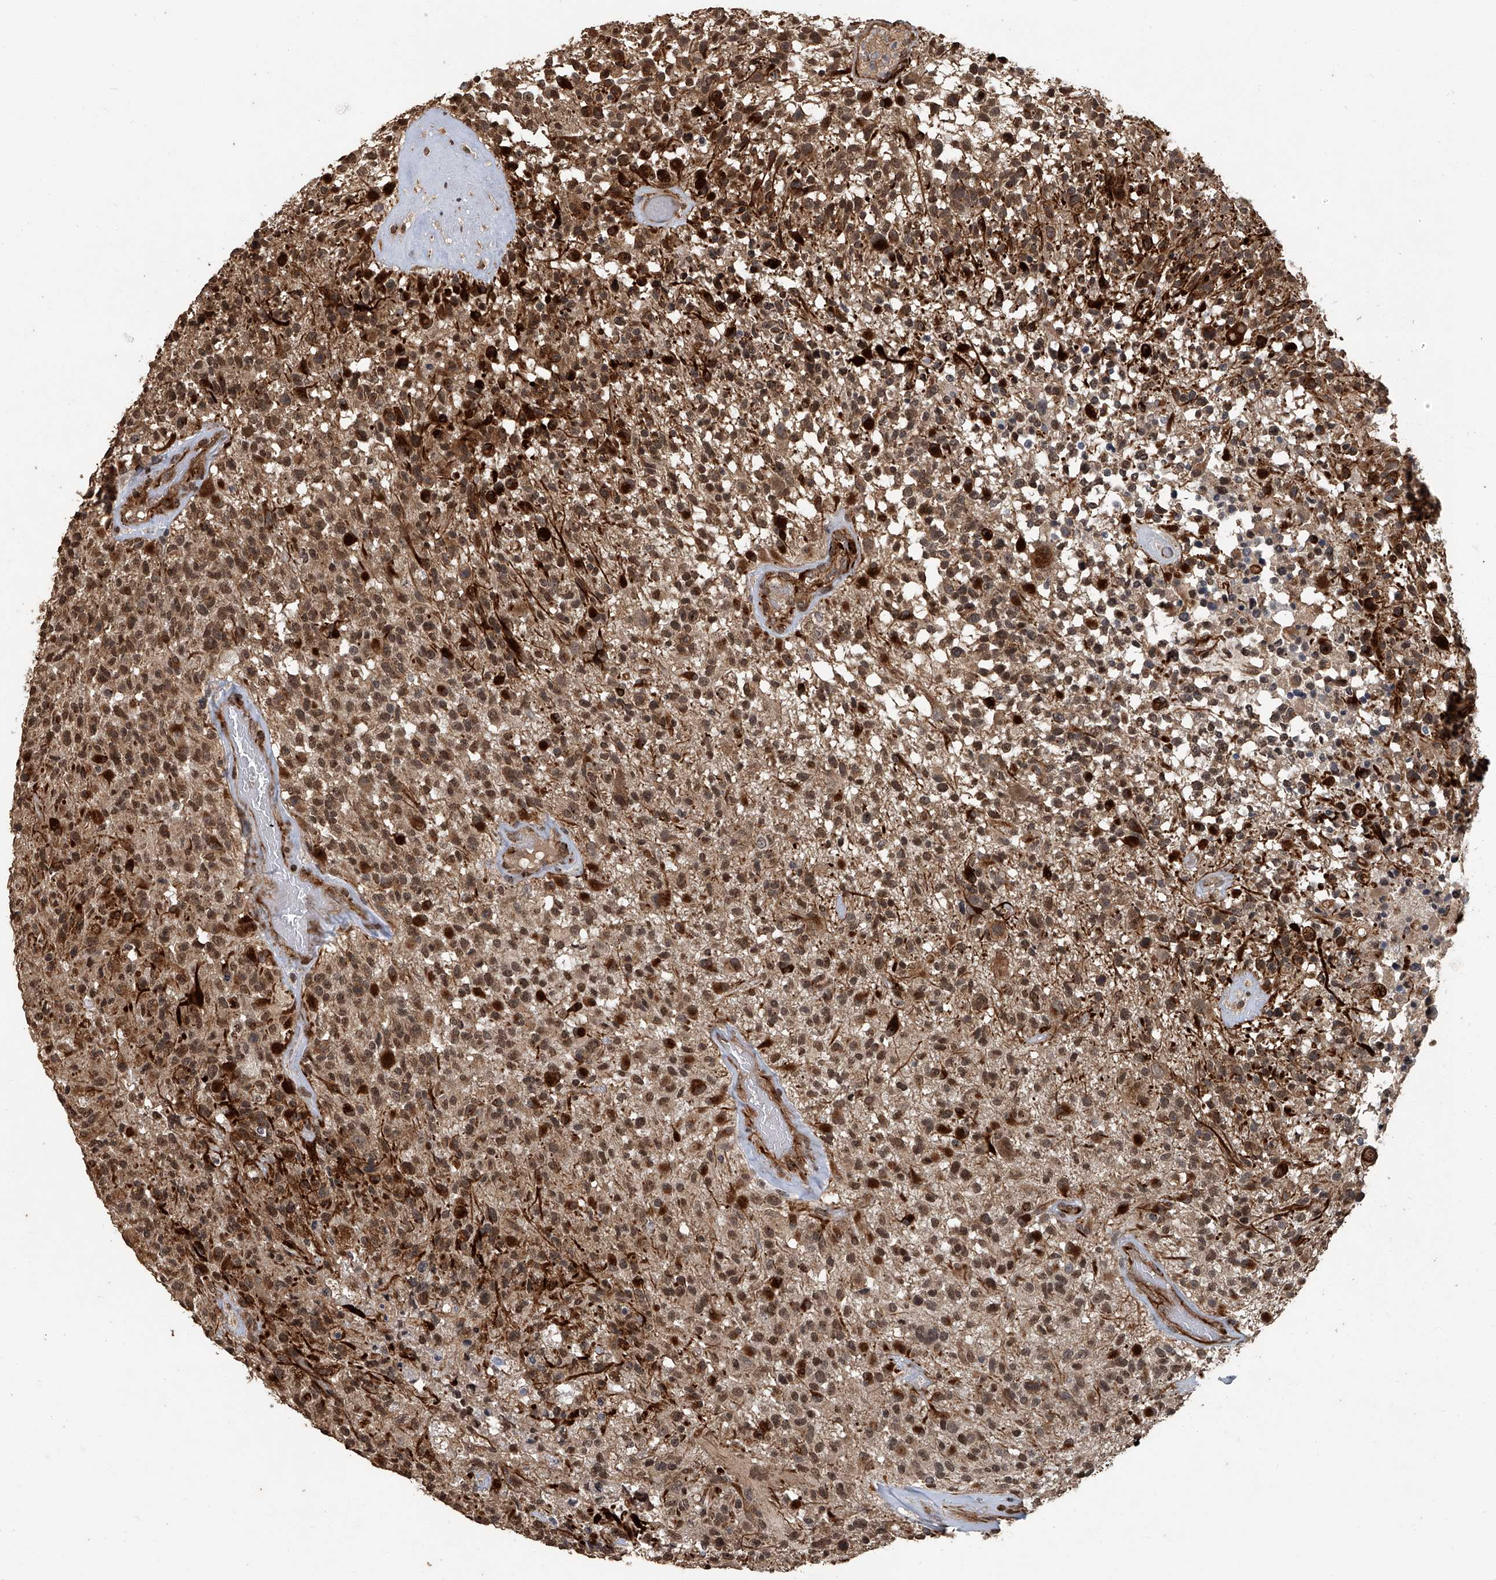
{"staining": {"intensity": "strong", "quantity": "25%-75%", "location": "cytoplasmic/membranous,nuclear"}, "tissue": "glioma", "cell_type": "Tumor cells", "image_type": "cancer", "snomed": [{"axis": "morphology", "description": "Glioma, malignant, High grade"}, {"axis": "morphology", "description": "Glioblastoma, NOS"}, {"axis": "topography", "description": "Brain"}], "caption": "Human glioma stained with a protein marker displays strong staining in tumor cells.", "gene": "GPR132", "patient": {"sex": "male", "age": 60}}